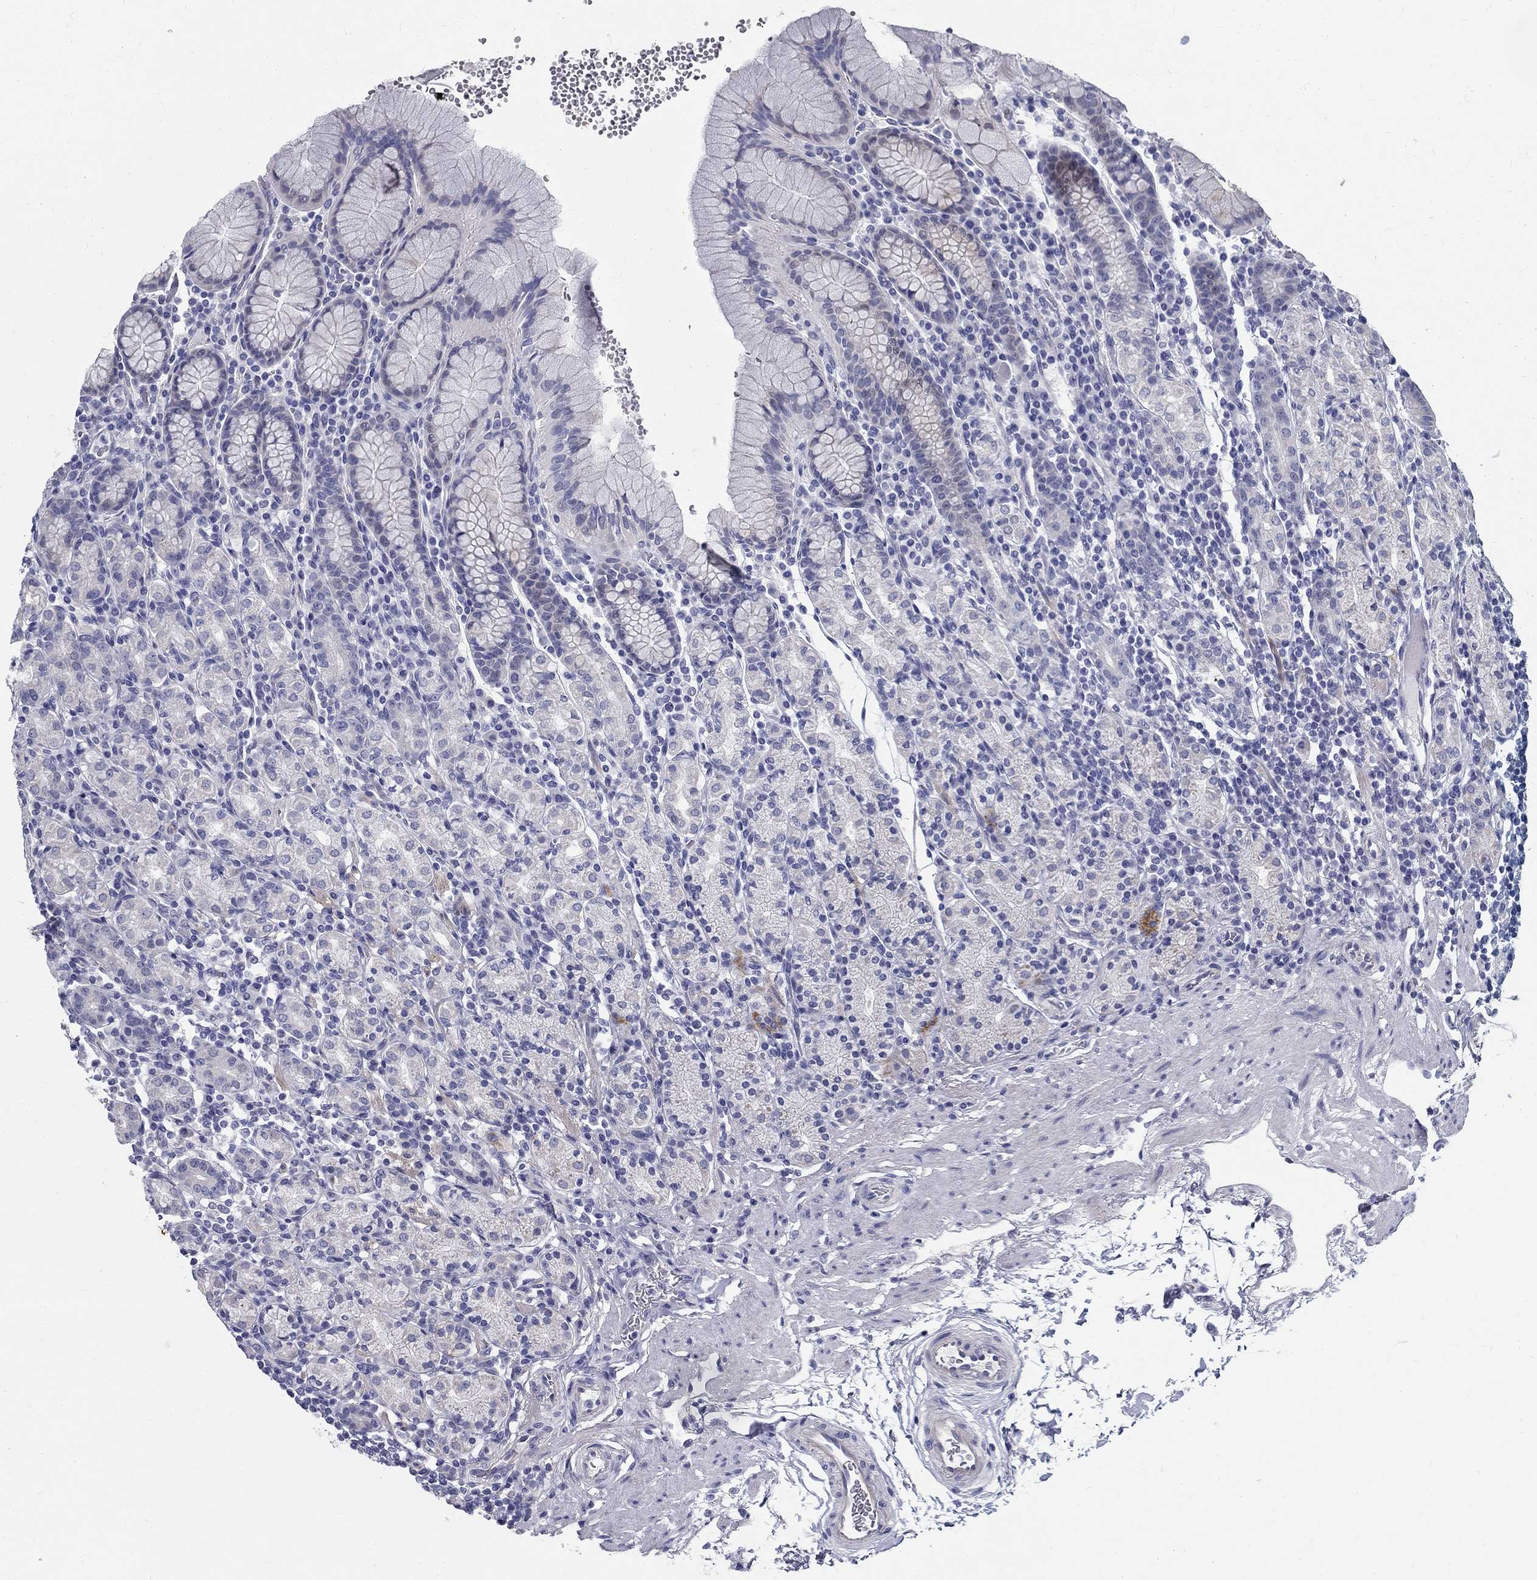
{"staining": {"intensity": "negative", "quantity": "none", "location": "none"}, "tissue": "stomach", "cell_type": "Glandular cells", "image_type": "normal", "snomed": [{"axis": "morphology", "description": "Normal tissue, NOS"}, {"axis": "topography", "description": "Stomach, upper"}, {"axis": "topography", "description": "Stomach"}], "caption": "Stomach was stained to show a protein in brown. There is no significant positivity in glandular cells.", "gene": "TGM4", "patient": {"sex": "male", "age": 62}}